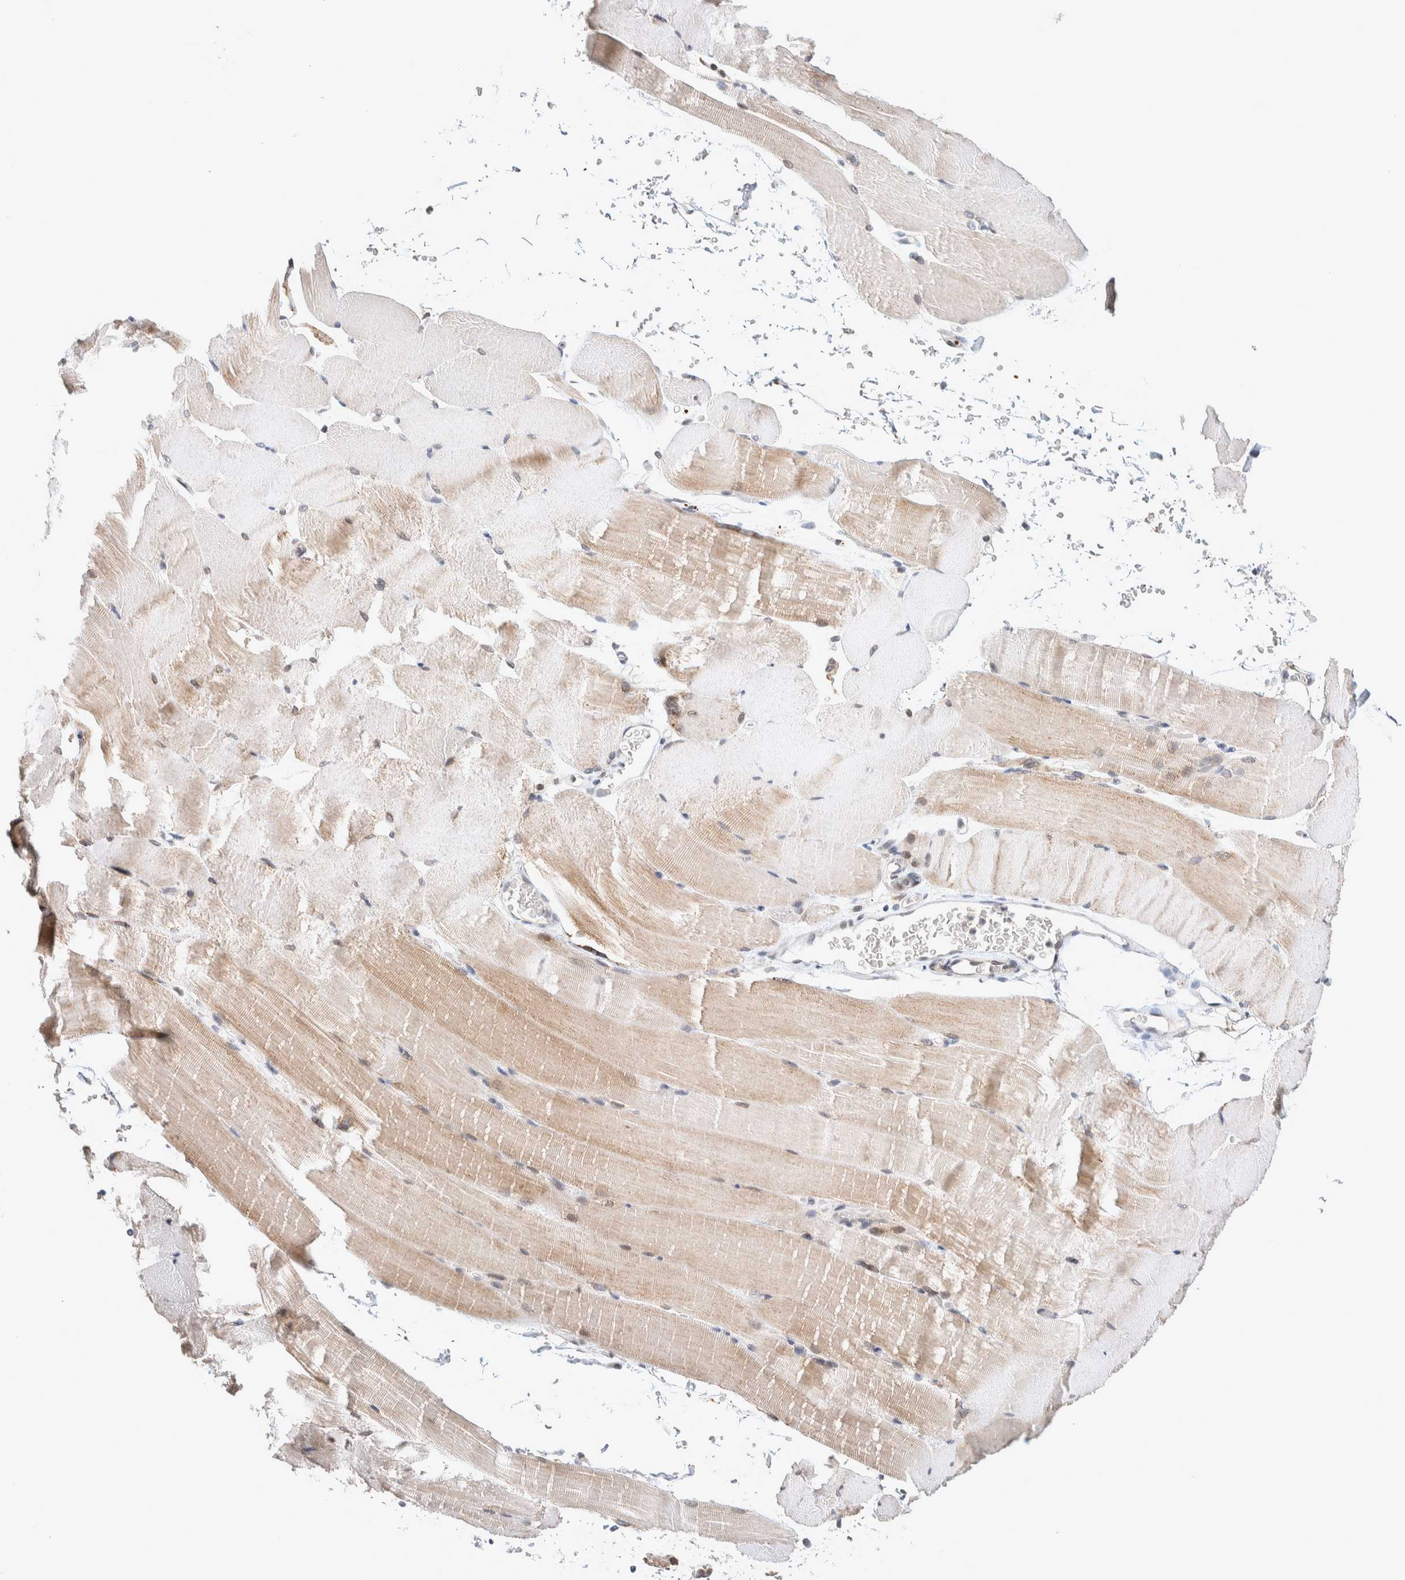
{"staining": {"intensity": "weak", "quantity": "<25%", "location": "cytoplasmic/membranous"}, "tissue": "skeletal muscle", "cell_type": "Myocytes", "image_type": "normal", "snomed": [{"axis": "morphology", "description": "Normal tissue, NOS"}, {"axis": "topography", "description": "Skeletal muscle"}, {"axis": "topography", "description": "Parathyroid gland"}], "caption": "Immunohistochemistry (IHC) of unremarkable human skeletal muscle demonstrates no staining in myocytes. The staining was performed using DAB to visualize the protein expression in brown, while the nuclei were stained in blue with hematoxylin (Magnification: 20x).", "gene": "CRAT", "patient": {"sex": "female", "age": 37}}